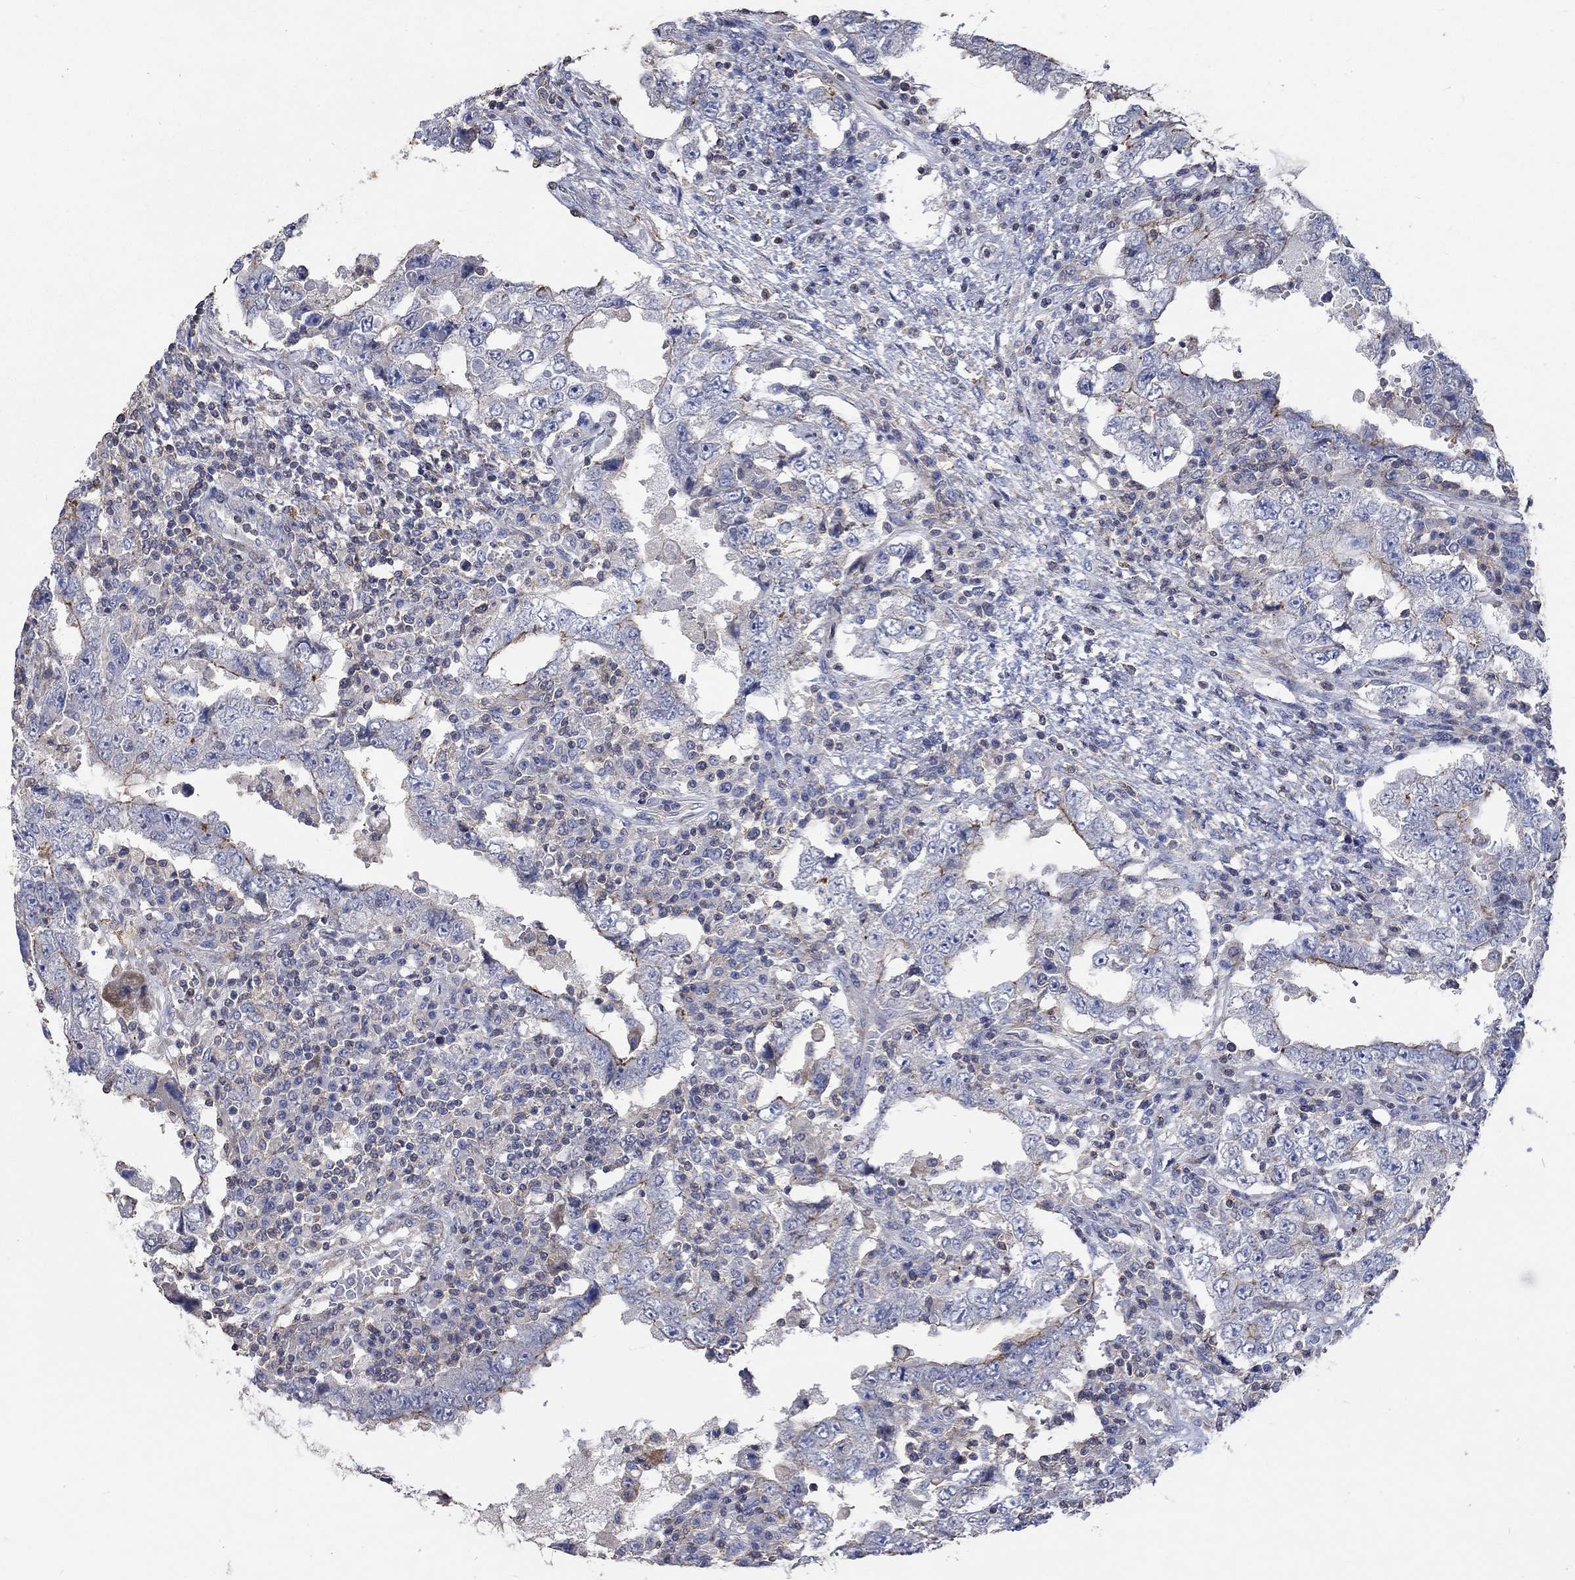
{"staining": {"intensity": "strong", "quantity": "<25%", "location": "cytoplasmic/membranous"}, "tissue": "testis cancer", "cell_type": "Tumor cells", "image_type": "cancer", "snomed": [{"axis": "morphology", "description": "Carcinoma, Embryonal, NOS"}, {"axis": "topography", "description": "Testis"}], "caption": "Immunohistochemistry (IHC) micrograph of neoplastic tissue: human testis cancer (embryonal carcinoma) stained using immunohistochemistry (IHC) shows medium levels of strong protein expression localized specifically in the cytoplasmic/membranous of tumor cells, appearing as a cytoplasmic/membranous brown color.", "gene": "TNFAIP8L3", "patient": {"sex": "male", "age": 26}}